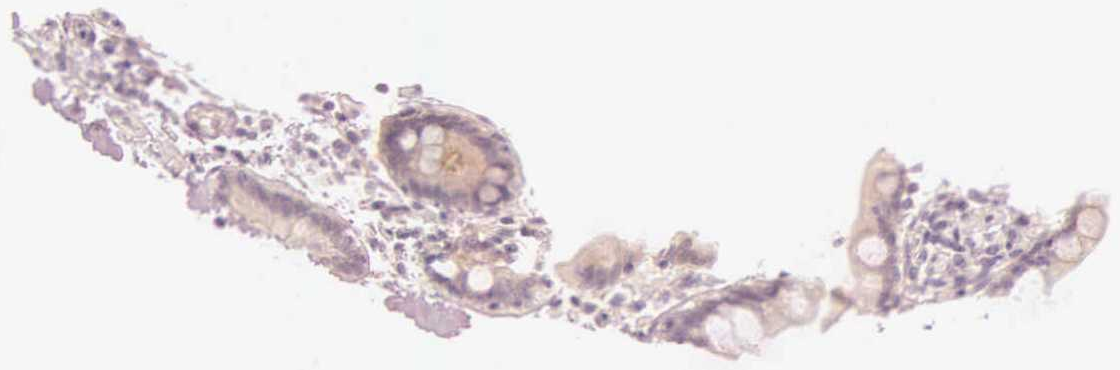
{"staining": {"intensity": "moderate", "quantity": ">75%", "location": "cytoplasmic/membranous"}, "tissue": "small intestine", "cell_type": "Glandular cells", "image_type": "normal", "snomed": [{"axis": "morphology", "description": "Normal tissue, NOS"}, {"axis": "topography", "description": "Small intestine"}], "caption": "DAB immunohistochemical staining of unremarkable small intestine shows moderate cytoplasmic/membranous protein expression in about >75% of glandular cells.", "gene": "CEP170B", "patient": {"sex": "female", "age": 69}}